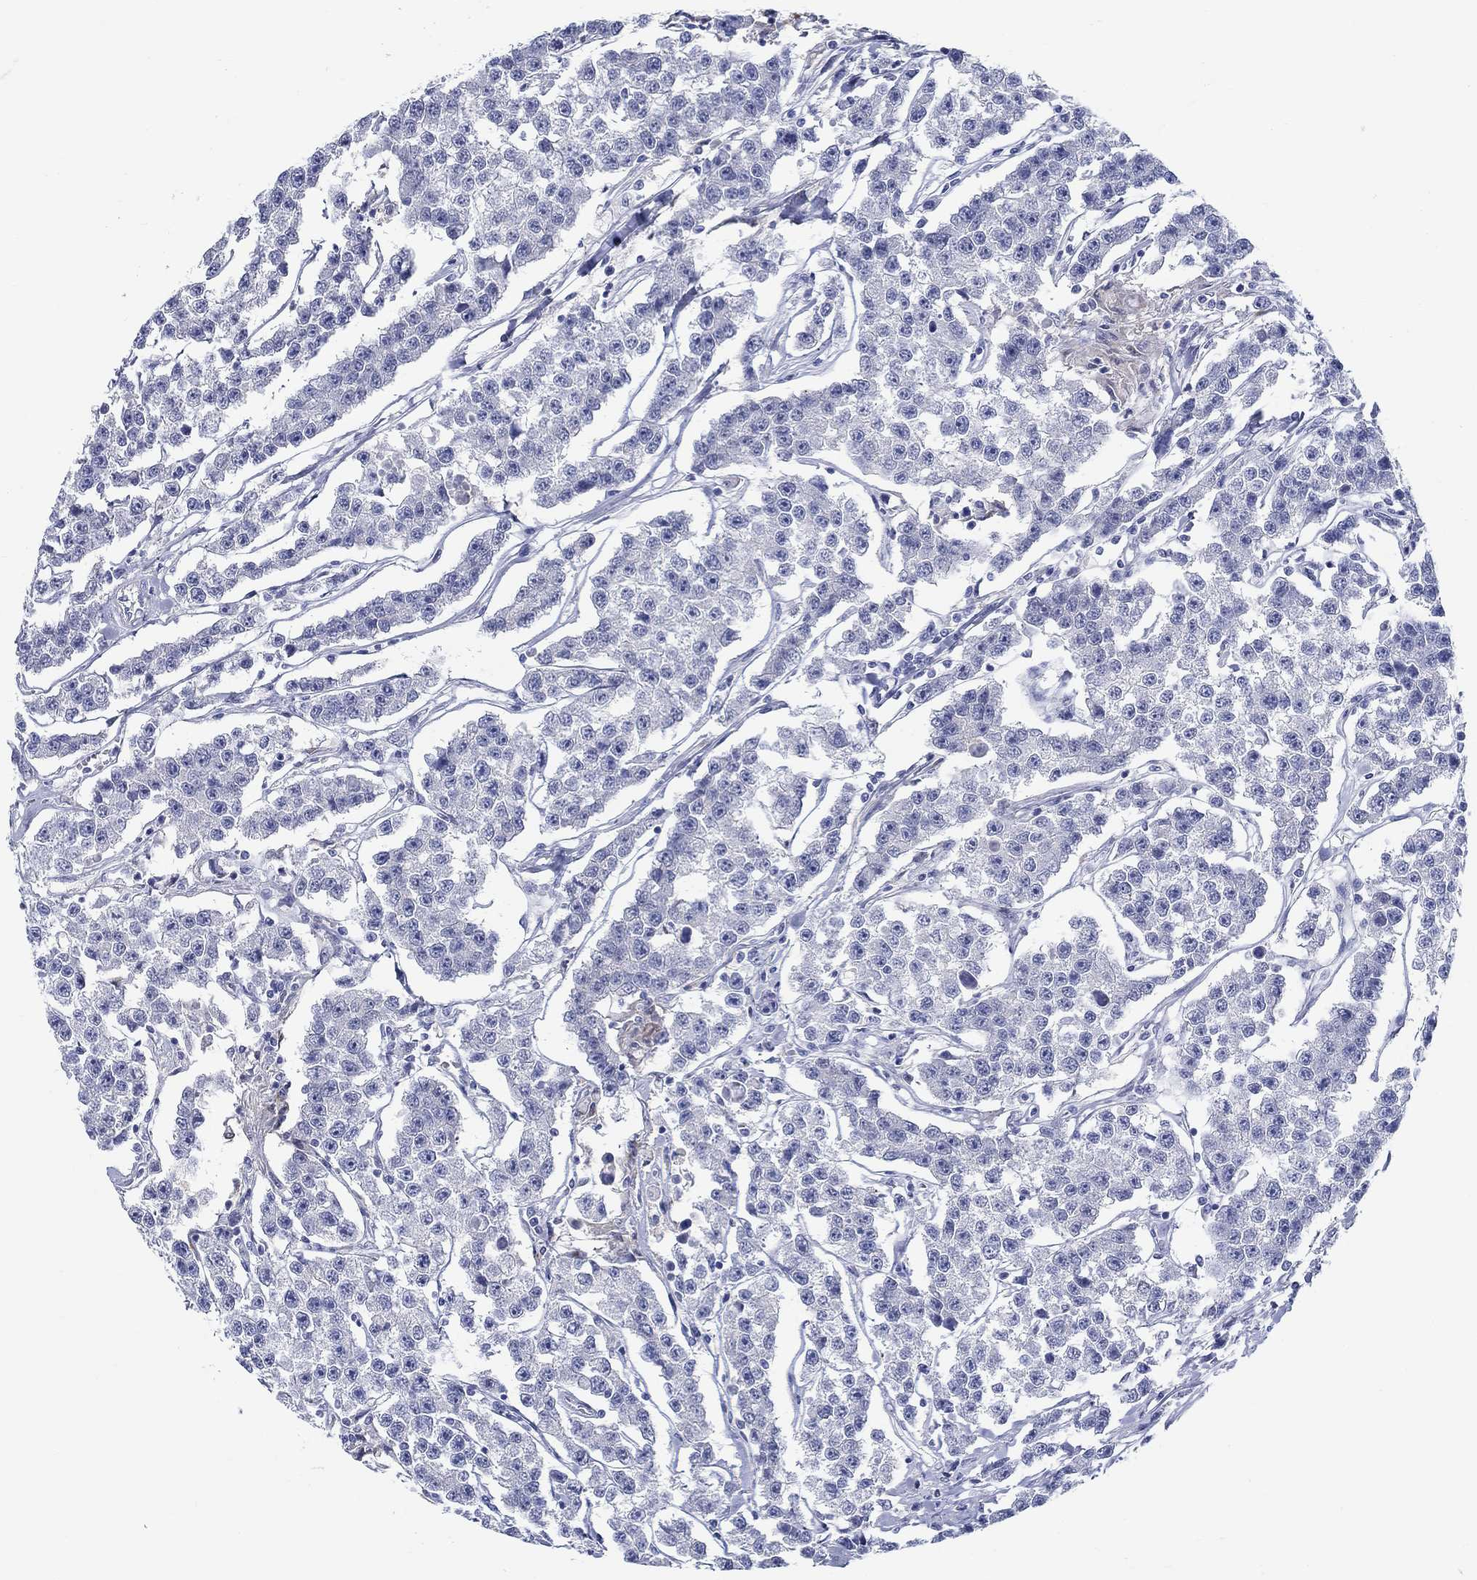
{"staining": {"intensity": "negative", "quantity": "none", "location": "none"}, "tissue": "testis cancer", "cell_type": "Tumor cells", "image_type": "cancer", "snomed": [{"axis": "morphology", "description": "Seminoma, NOS"}, {"axis": "topography", "description": "Testis"}], "caption": "DAB (3,3'-diaminobenzidine) immunohistochemical staining of human testis cancer shows no significant expression in tumor cells.", "gene": "RAP1GAP", "patient": {"sex": "male", "age": 59}}